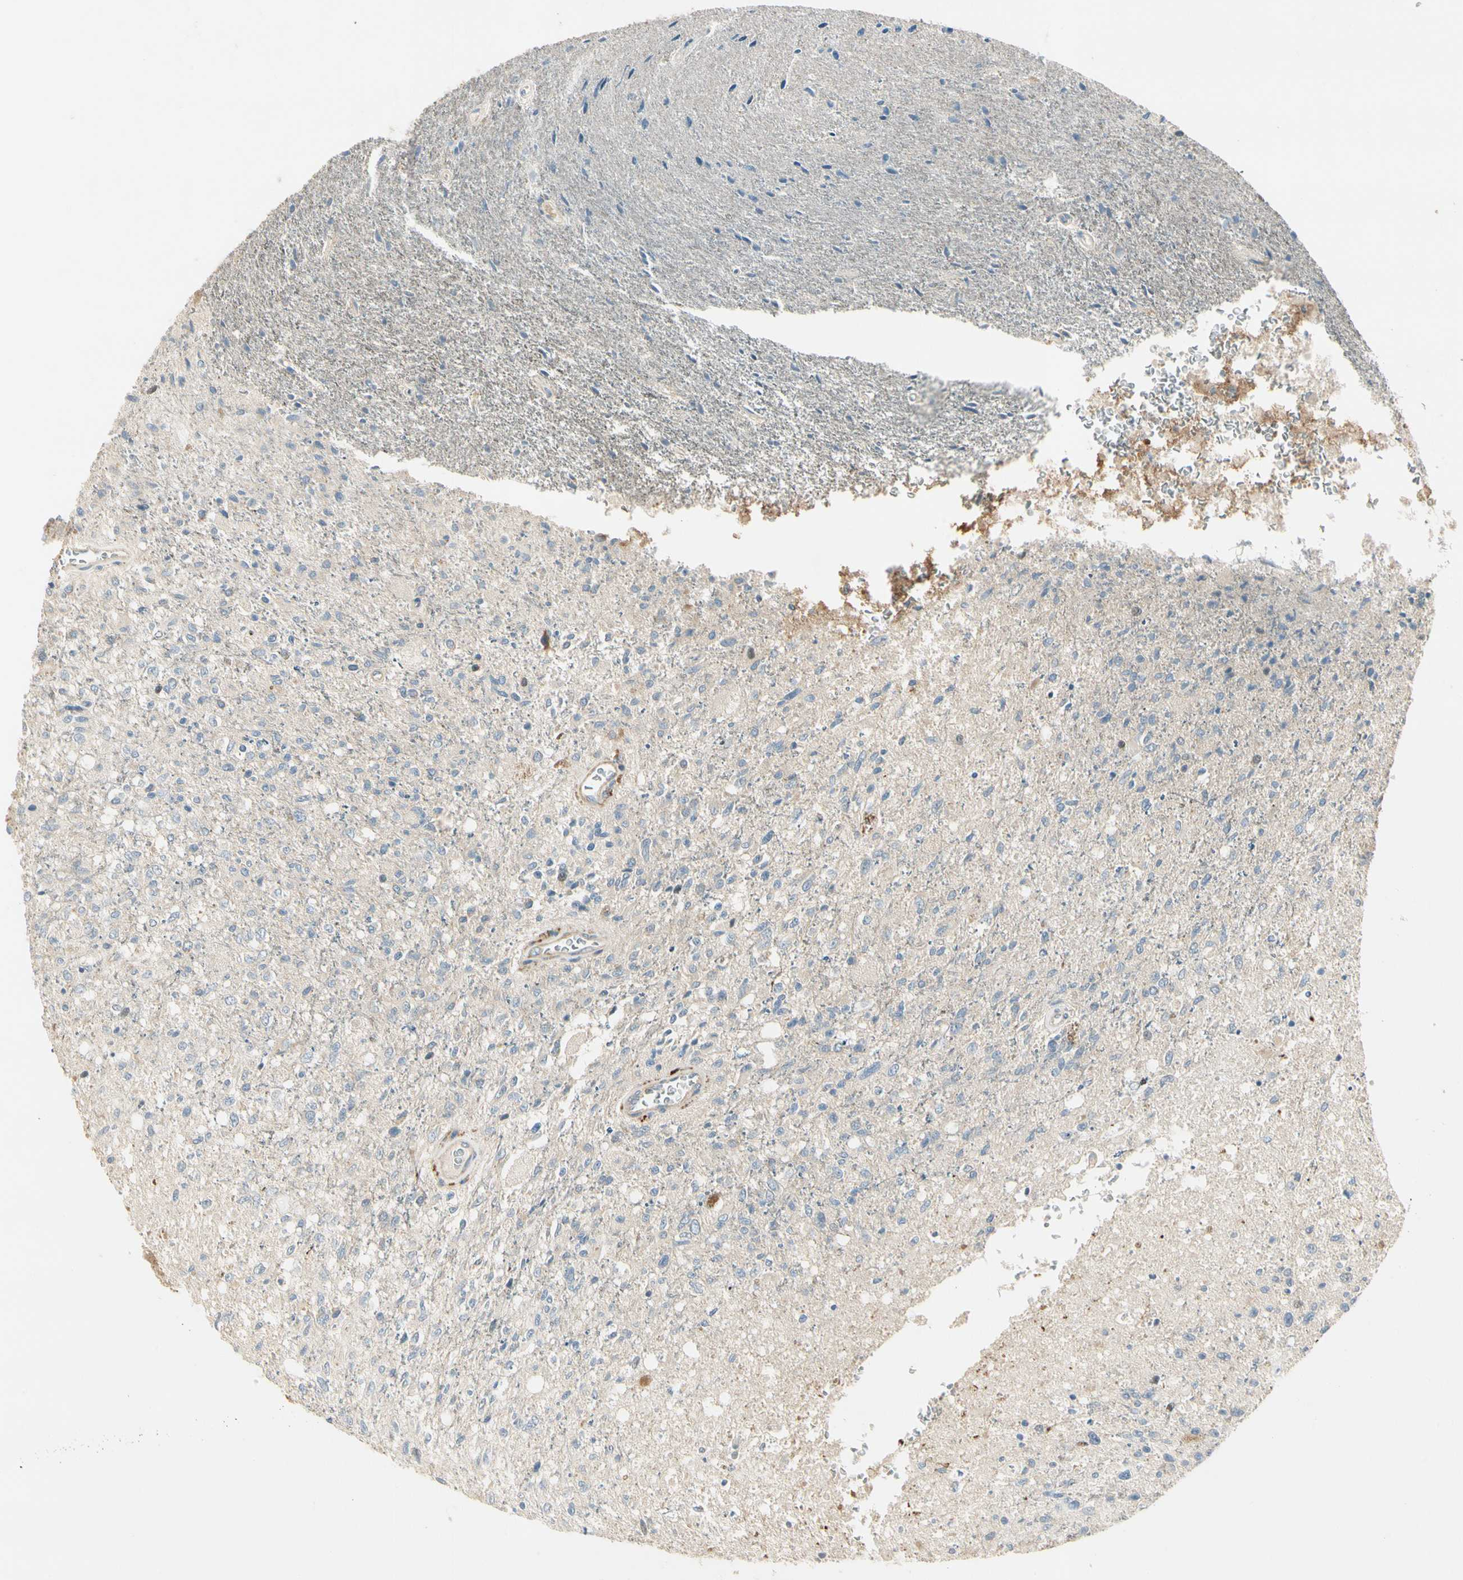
{"staining": {"intensity": "negative", "quantity": "none", "location": "none"}, "tissue": "glioma", "cell_type": "Tumor cells", "image_type": "cancer", "snomed": [{"axis": "morphology", "description": "Normal tissue, NOS"}, {"axis": "morphology", "description": "Glioma, malignant, High grade"}, {"axis": "topography", "description": "Cerebral cortex"}], "caption": "High power microscopy histopathology image of an immunohistochemistry (IHC) photomicrograph of glioma, revealing no significant expression in tumor cells. (DAB immunohistochemistry (IHC), high magnification).", "gene": "ADGRA3", "patient": {"sex": "male", "age": 77}}